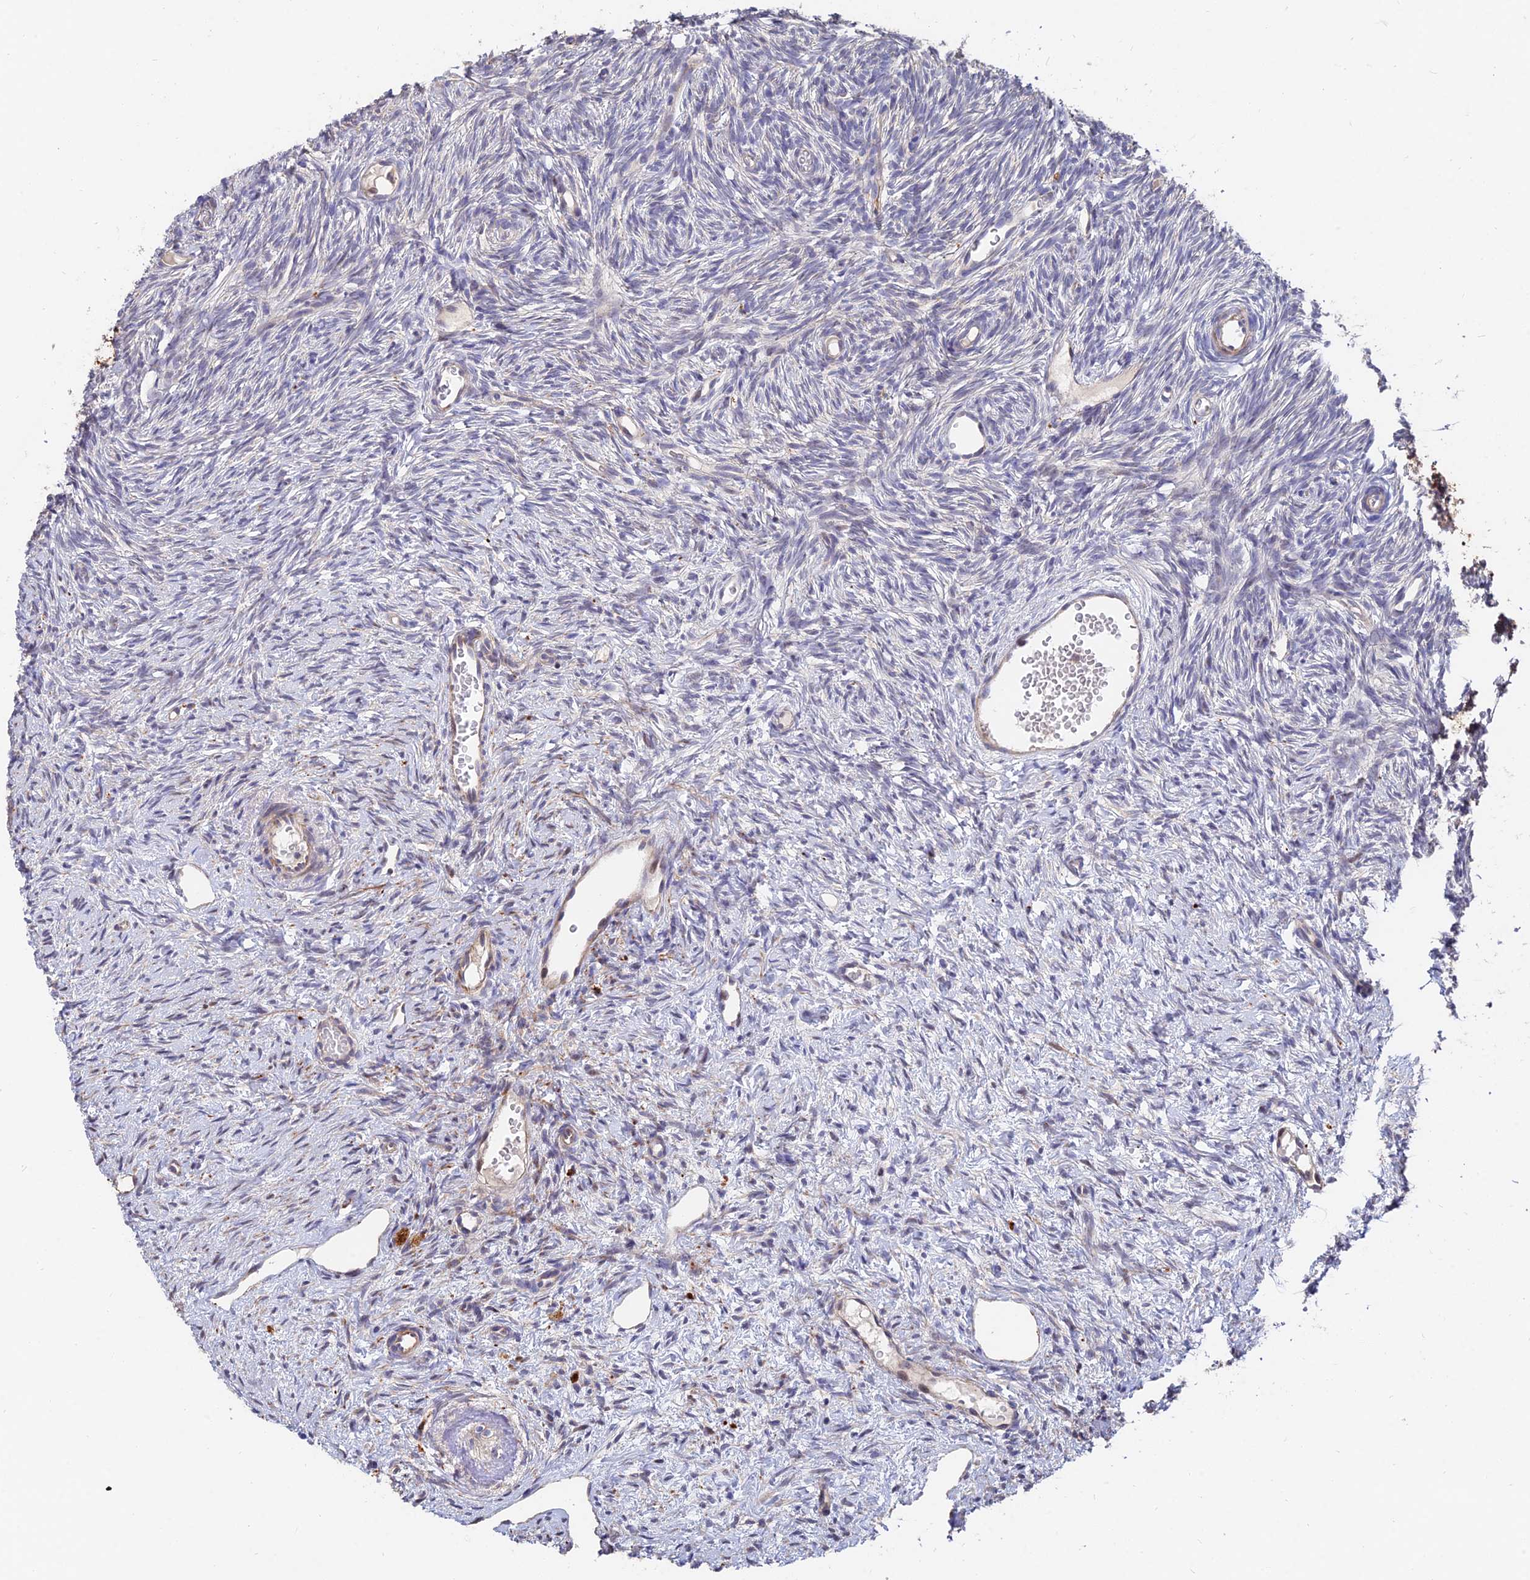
{"staining": {"intensity": "moderate", "quantity": ">75%", "location": "cytoplasmic/membranous"}, "tissue": "ovary", "cell_type": "Follicle cells", "image_type": "normal", "snomed": [{"axis": "morphology", "description": "Normal tissue, NOS"}, {"axis": "topography", "description": "Ovary"}], "caption": "Normal ovary demonstrates moderate cytoplasmic/membranous positivity in about >75% of follicle cells, visualized by immunohistochemistry.", "gene": "ACTR5", "patient": {"sex": "female", "age": 51}}